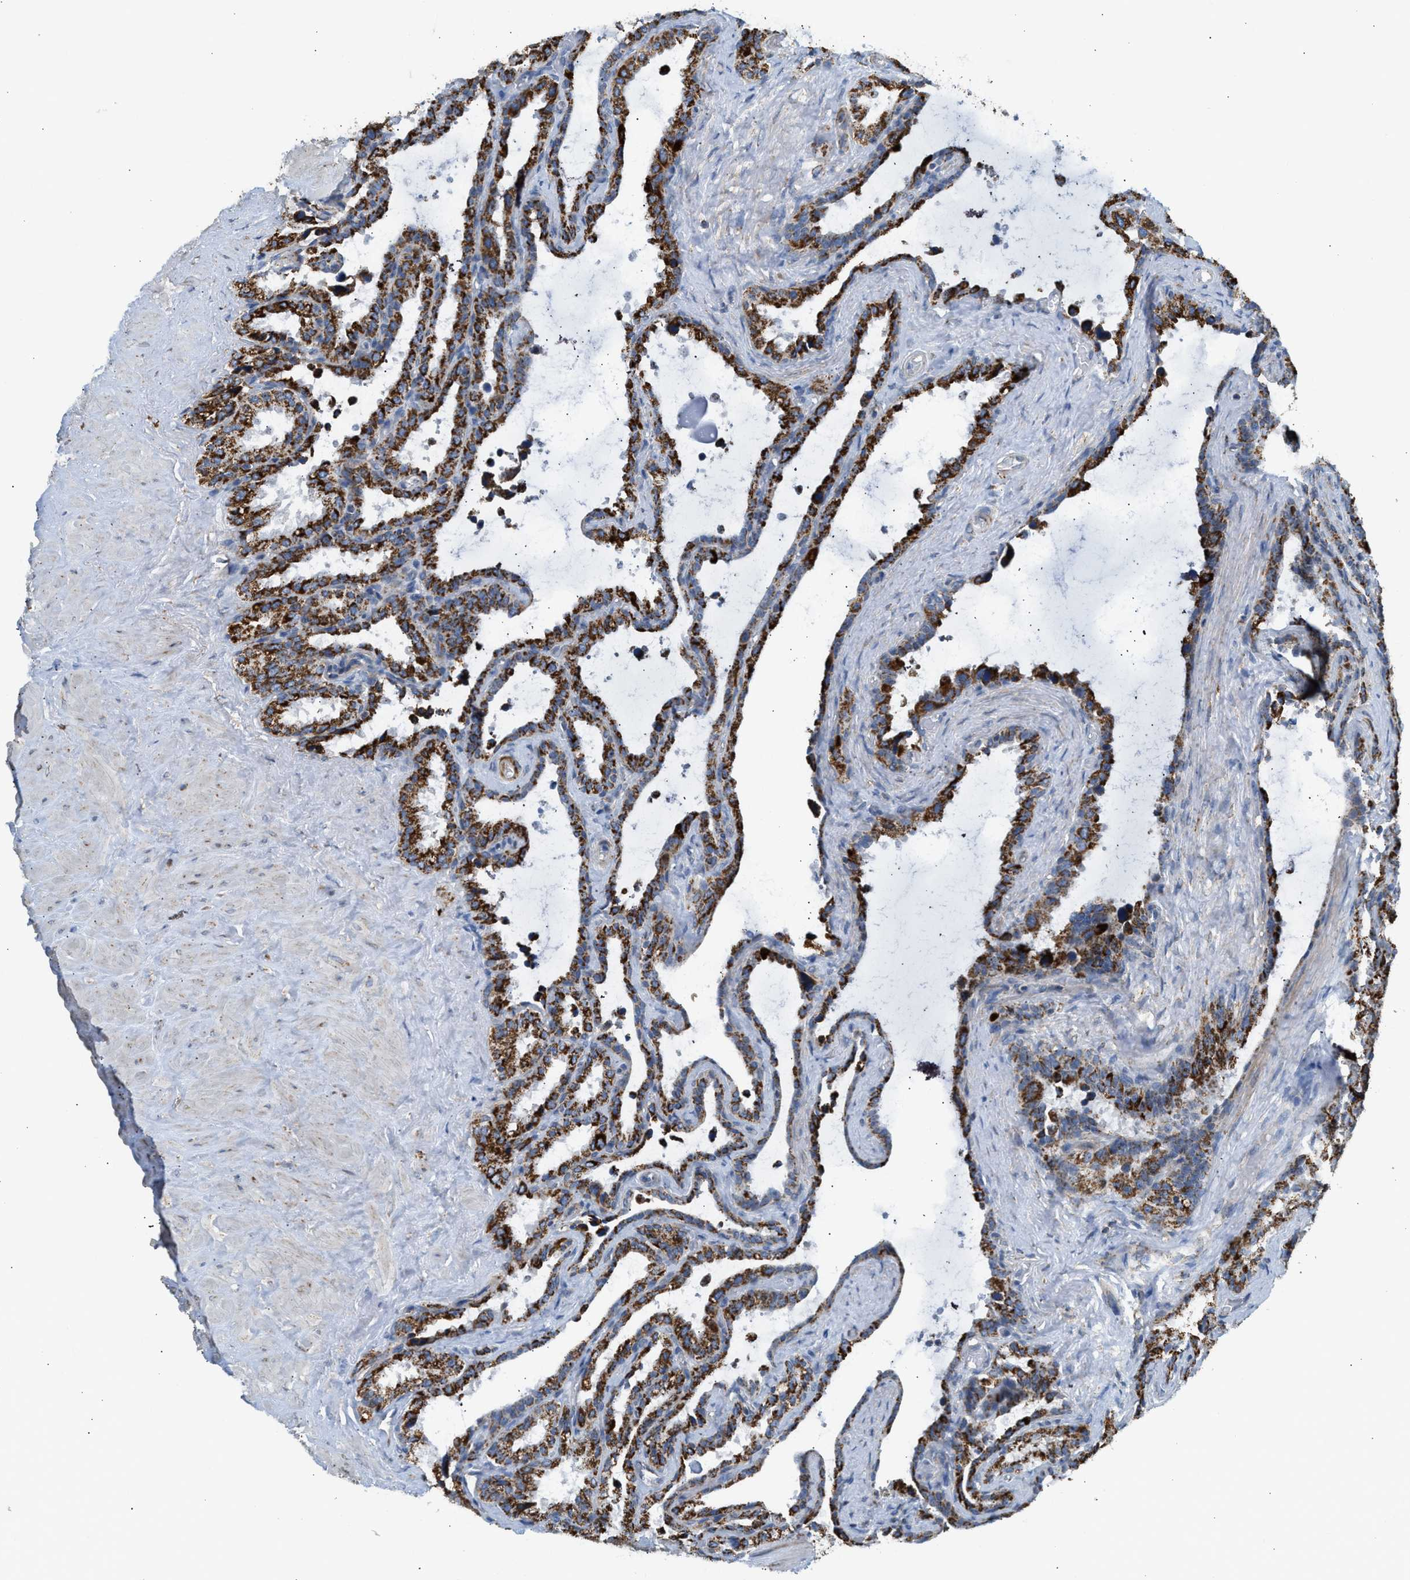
{"staining": {"intensity": "strong", "quantity": "25%-75%", "location": "cytoplasmic/membranous"}, "tissue": "seminal vesicle", "cell_type": "Glandular cells", "image_type": "normal", "snomed": [{"axis": "morphology", "description": "Normal tissue, NOS"}, {"axis": "topography", "description": "Seminal veicle"}], "caption": "Glandular cells show high levels of strong cytoplasmic/membranous staining in about 25%-75% of cells in normal seminal vesicle.", "gene": "GOT2", "patient": {"sex": "male", "age": 46}}